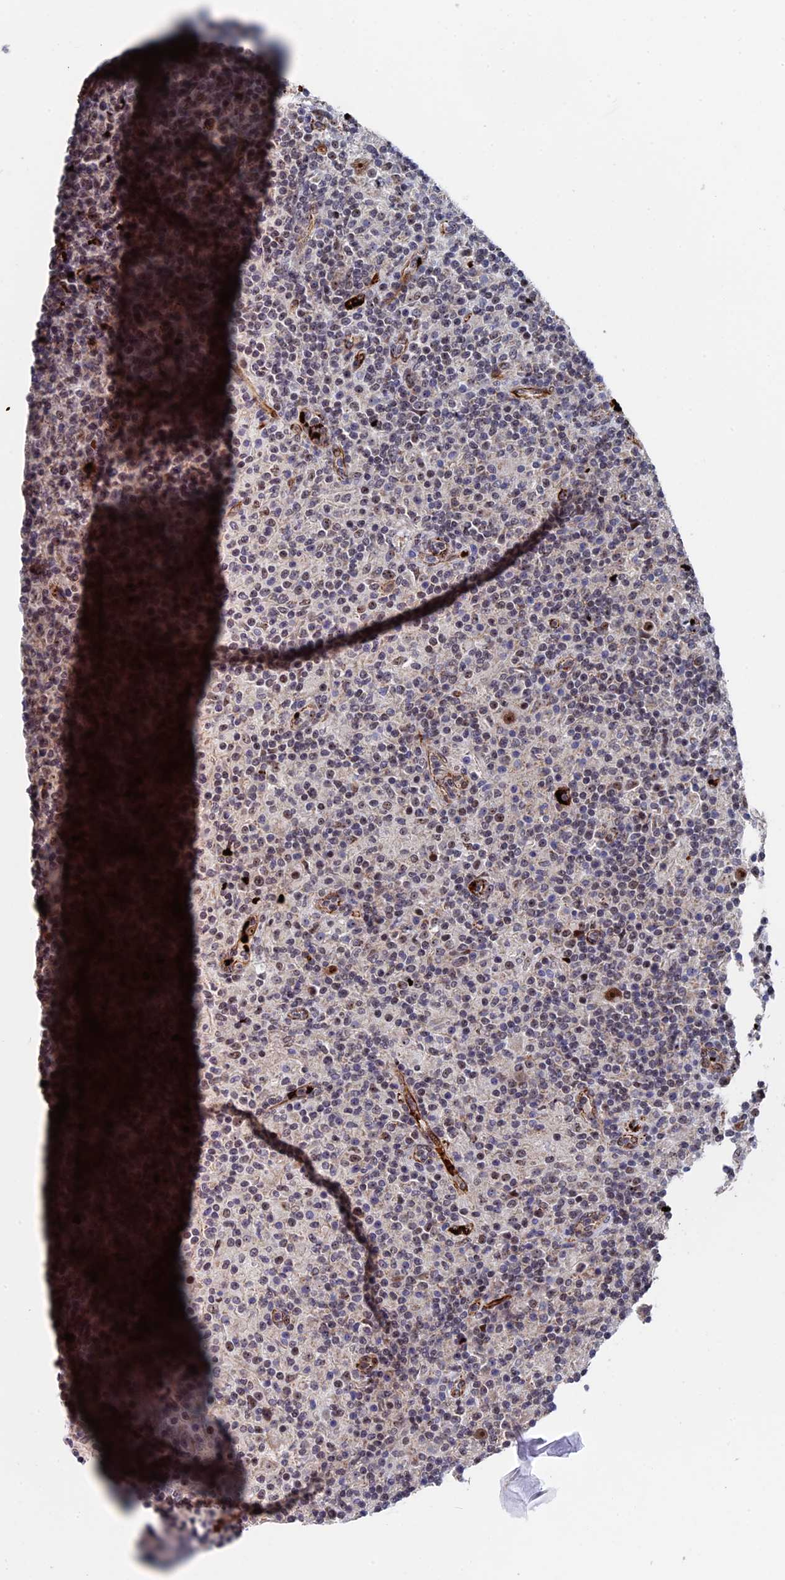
{"staining": {"intensity": "moderate", "quantity": ">75%", "location": "nuclear"}, "tissue": "lymphoma", "cell_type": "Tumor cells", "image_type": "cancer", "snomed": [{"axis": "morphology", "description": "Hodgkin's disease, NOS"}, {"axis": "topography", "description": "Lymph node"}], "caption": "This histopathology image displays immunohistochemistry staining of human lymphoma, with medium moderate nuclear staining in about >75% of tumor cells.", "gene": "EXOSC9", "patient": {"sex": "male", "age": 70}}